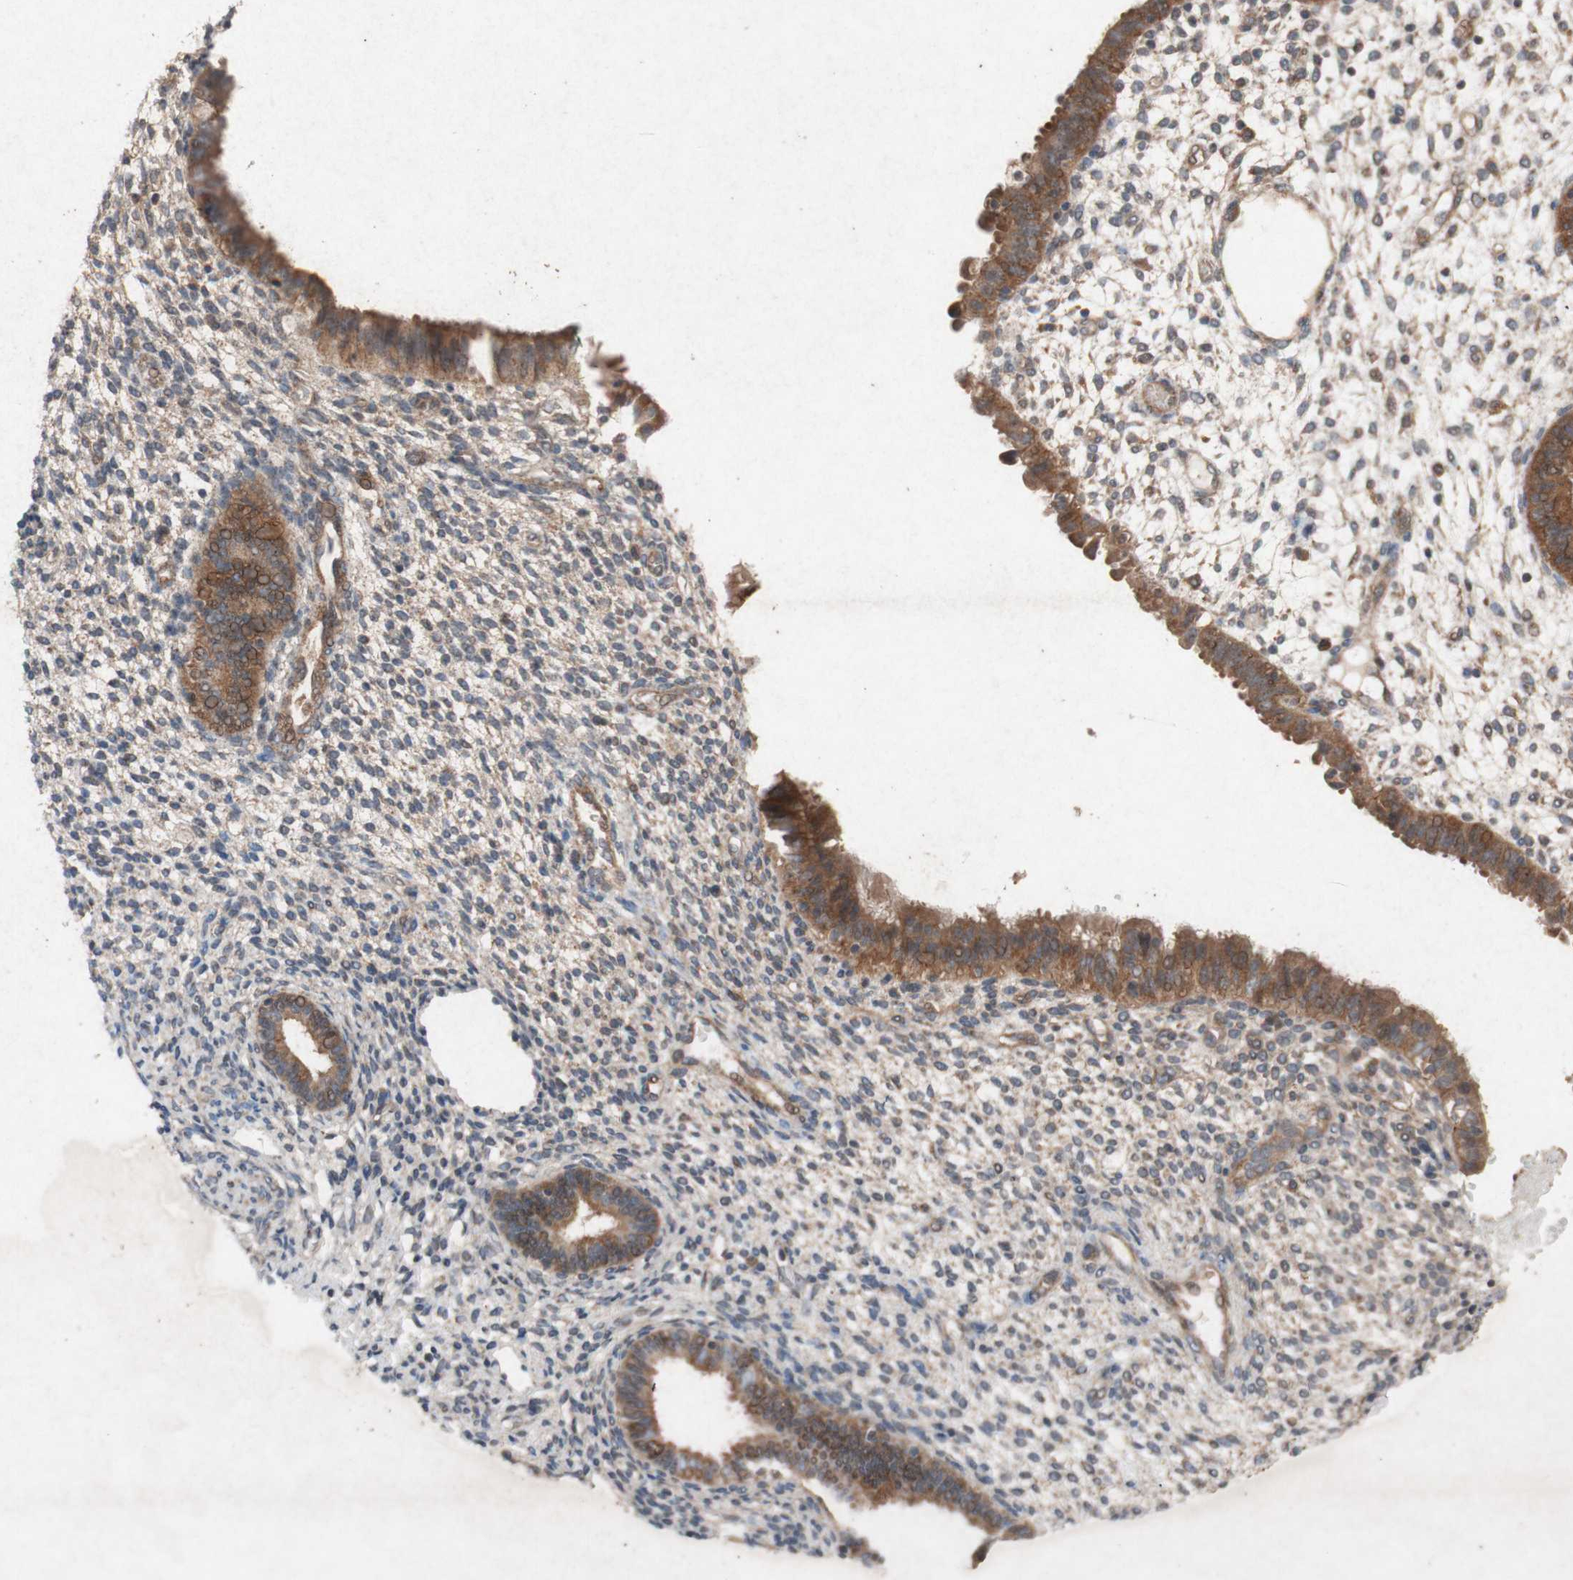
{"staining": {"intensity": "weak", "quantity": "25%-75%", "location": "cytoplasmic/membranous"}, "tissue": "endometrium", "cell_type": "Cells in endometrial stroma", "image_type": "normal", "snomed": [{"axis": "morphology", "description": "Normal tissue, NOS"}, {"axis": "topography", "description": "Endometrium"}], "caption": "About 25%-75% of cells in endometrial stroma in benign human endometrium exhibit weak cytoplasmic/membranous protein positivity as visualized by brown immunohistochemical staining.", "gene": "ATP6V1F", "patient": {"sex": "female", "age": 61}}